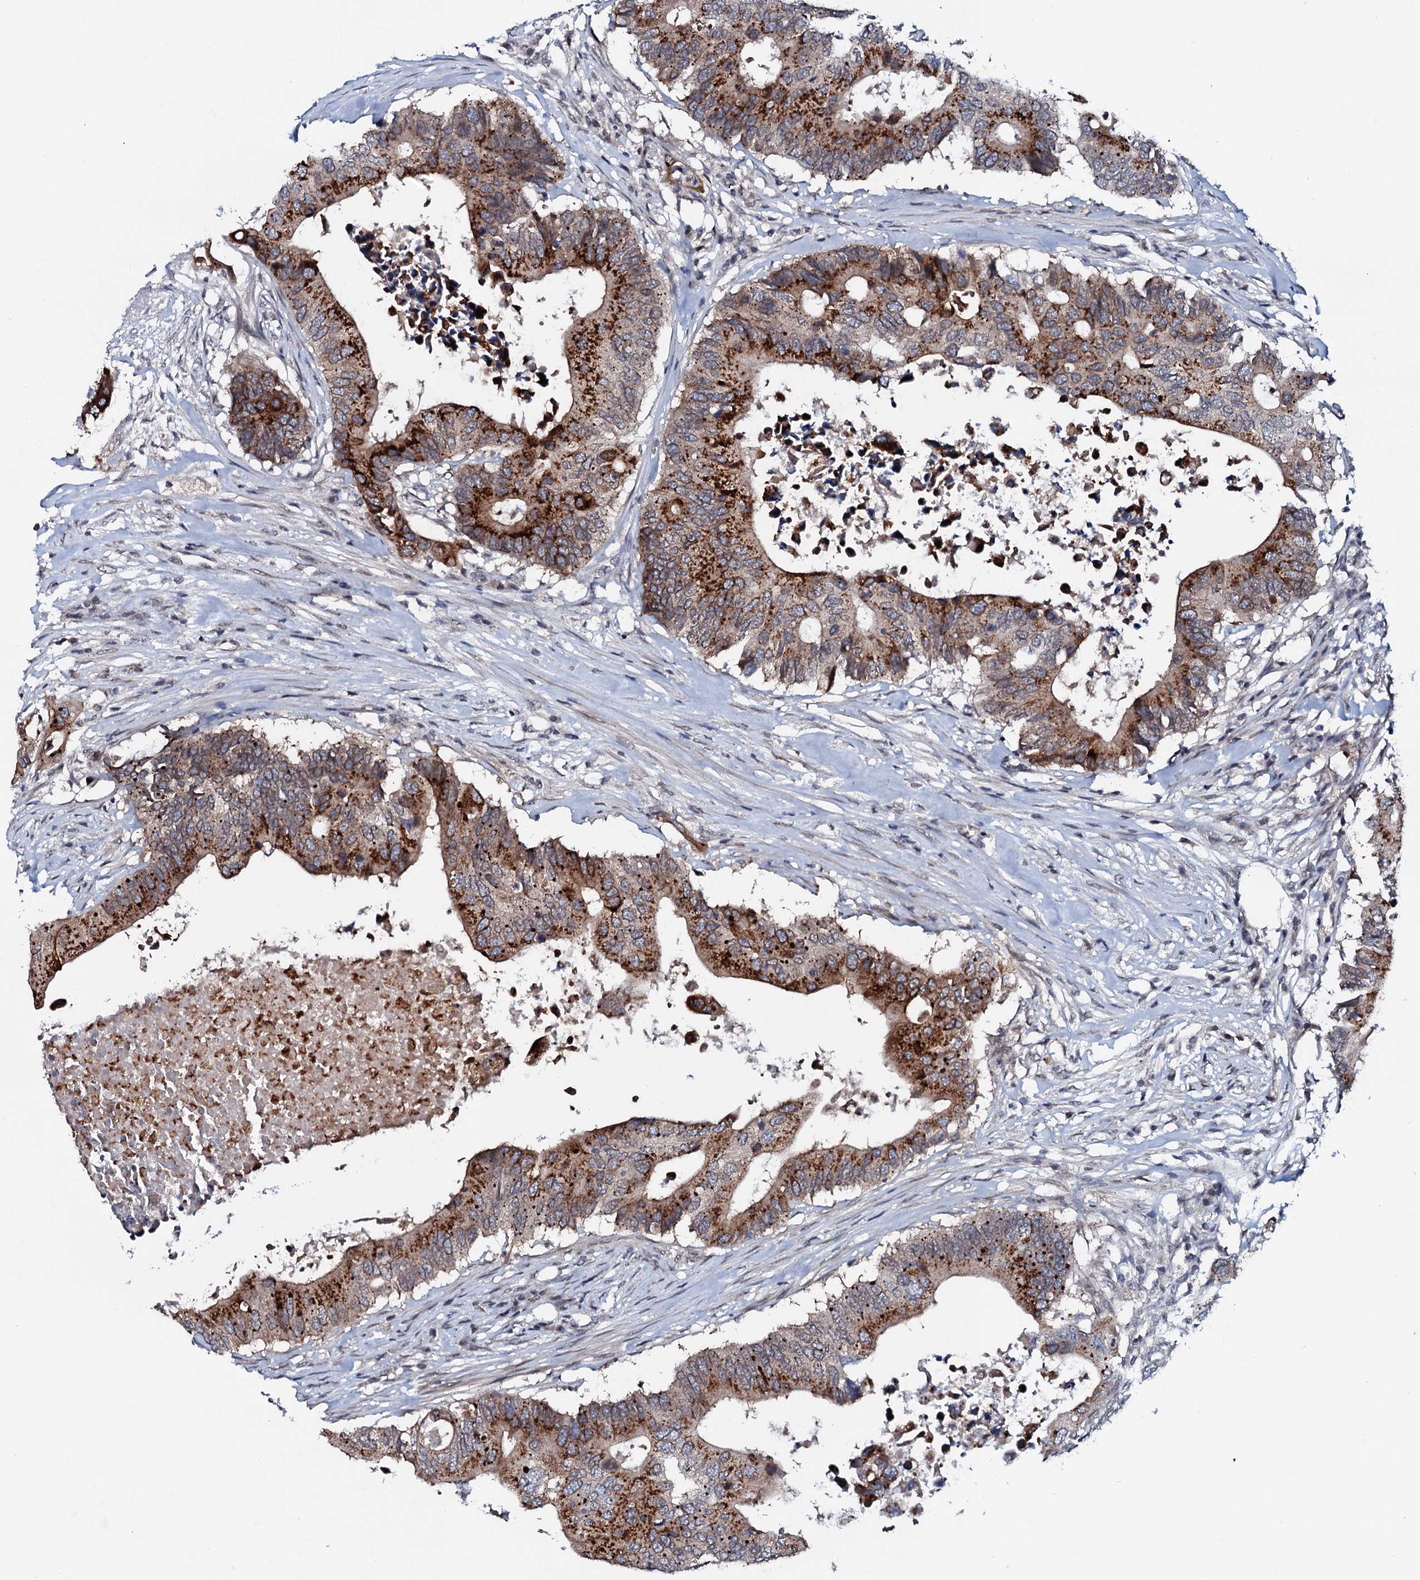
{"staining": {"intensity": "strong", "quantity": "25%-75%", "location": "cytoplasmic/membranous"}, "tissue": "colorectal cancer", "cell_type": "Tumor cells", "image_type": "cancer", "snomed": [{"axis": "morphology", "description": "Adenocarcinoma, NOS"}, {"axis": "topography", "description": "Colon"}], "caption": "Immunohistochemical staining of colorectal adenocarcinoma shows high levels of strong cytoplasmic/membranous staining in approximately 25%-75% of tumor cells. The protein of interest is stained brown, and the nuclei are stained in blue (DAB IHC with brightfield microscopy, high magnification).", "gene": "SNTA1", "patient": {"sex": "male", "age": 71}}